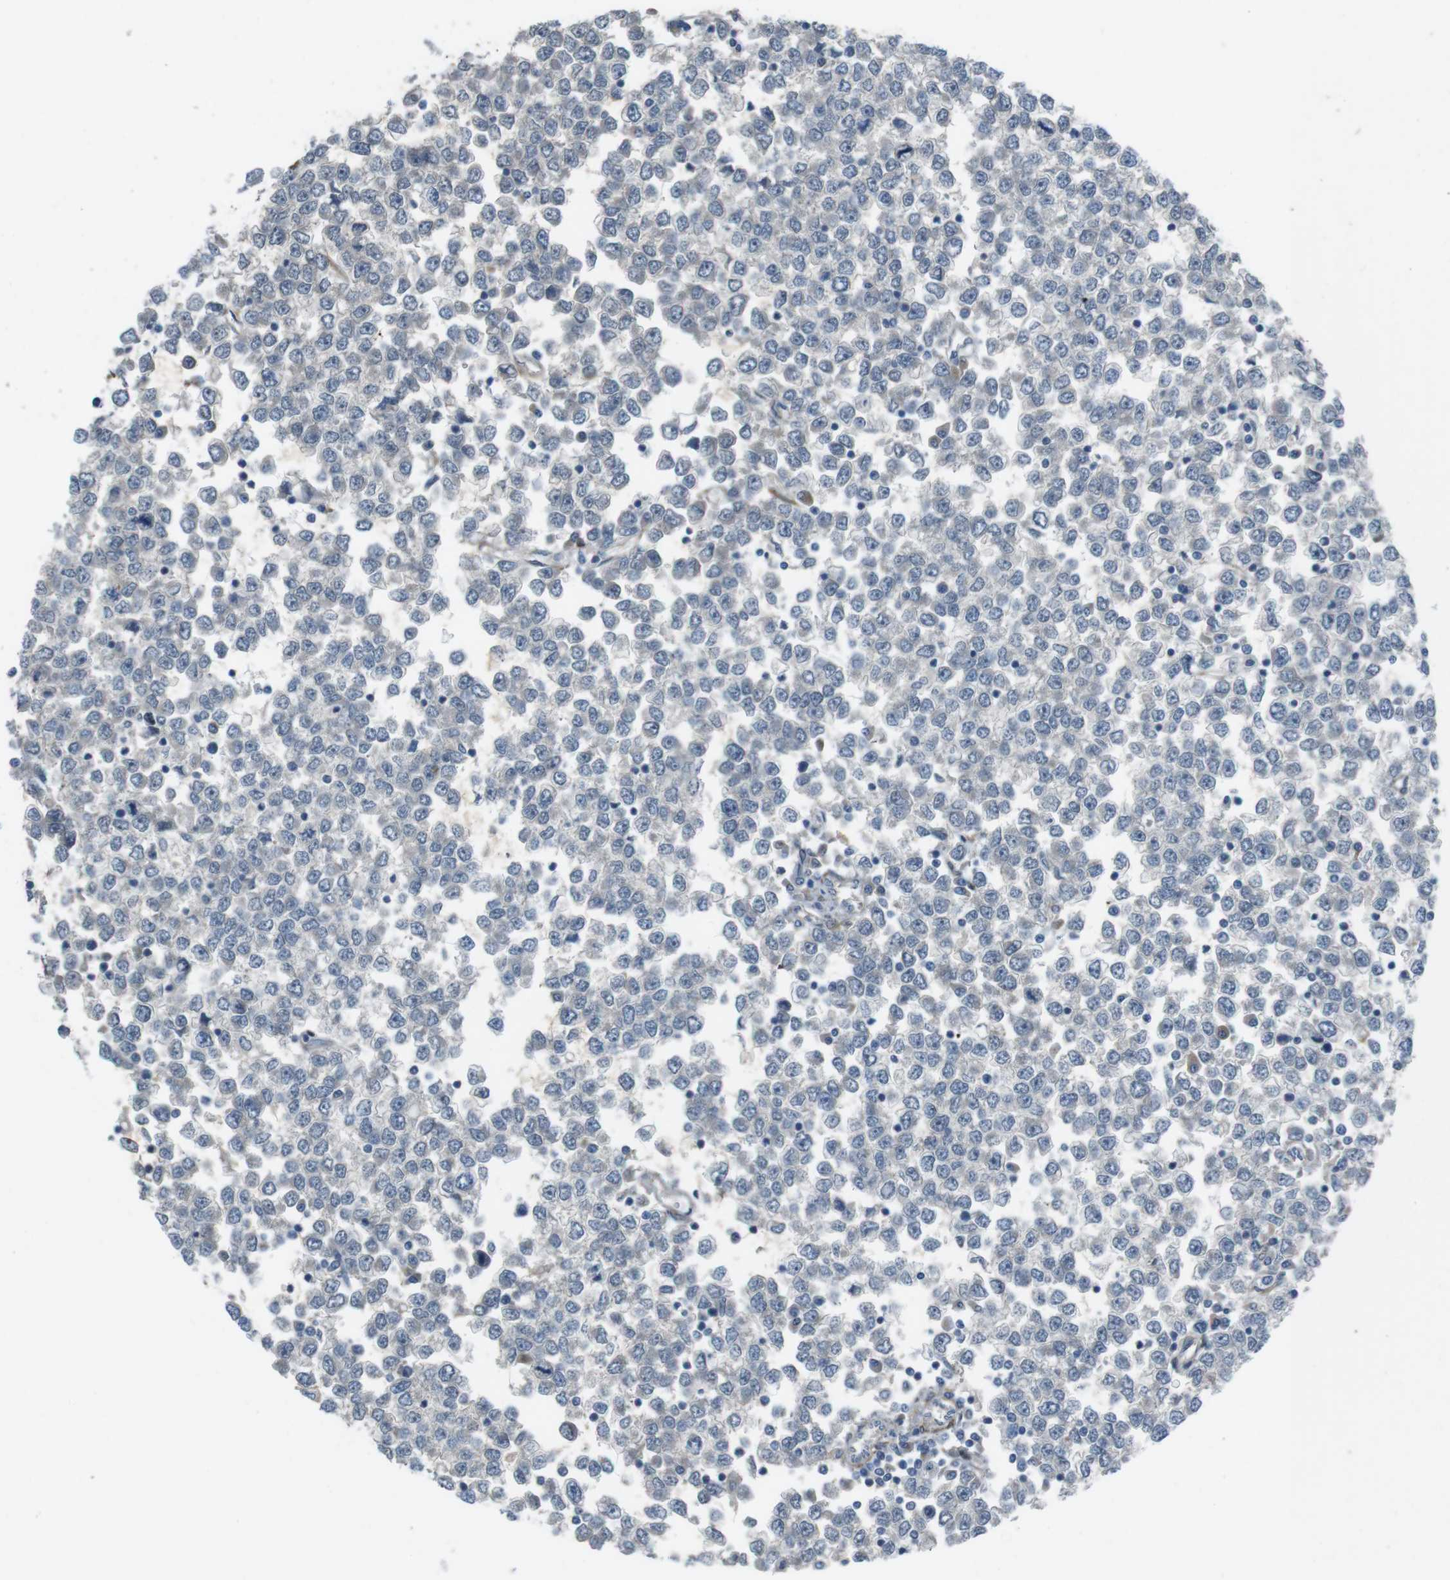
{"staining": {"intensity": "negative", "quantity": "none", "location": "none"}, "tissue": "testis cancer", "cell_type": "Tumor cells", "image_type": "cancer", "snomed": [{"axis": "morphology", "description": "Seminoma, NOS"}, {"axis": "topography", "description": "Testis"}], "caption": "Seminoma (testis) was stained to show a protein in brown. There is no significant staining in tumor cells. Nuclei are stained in blue.", "gene": "ANK2", "patient": {"sex": "male", "age": 65}}